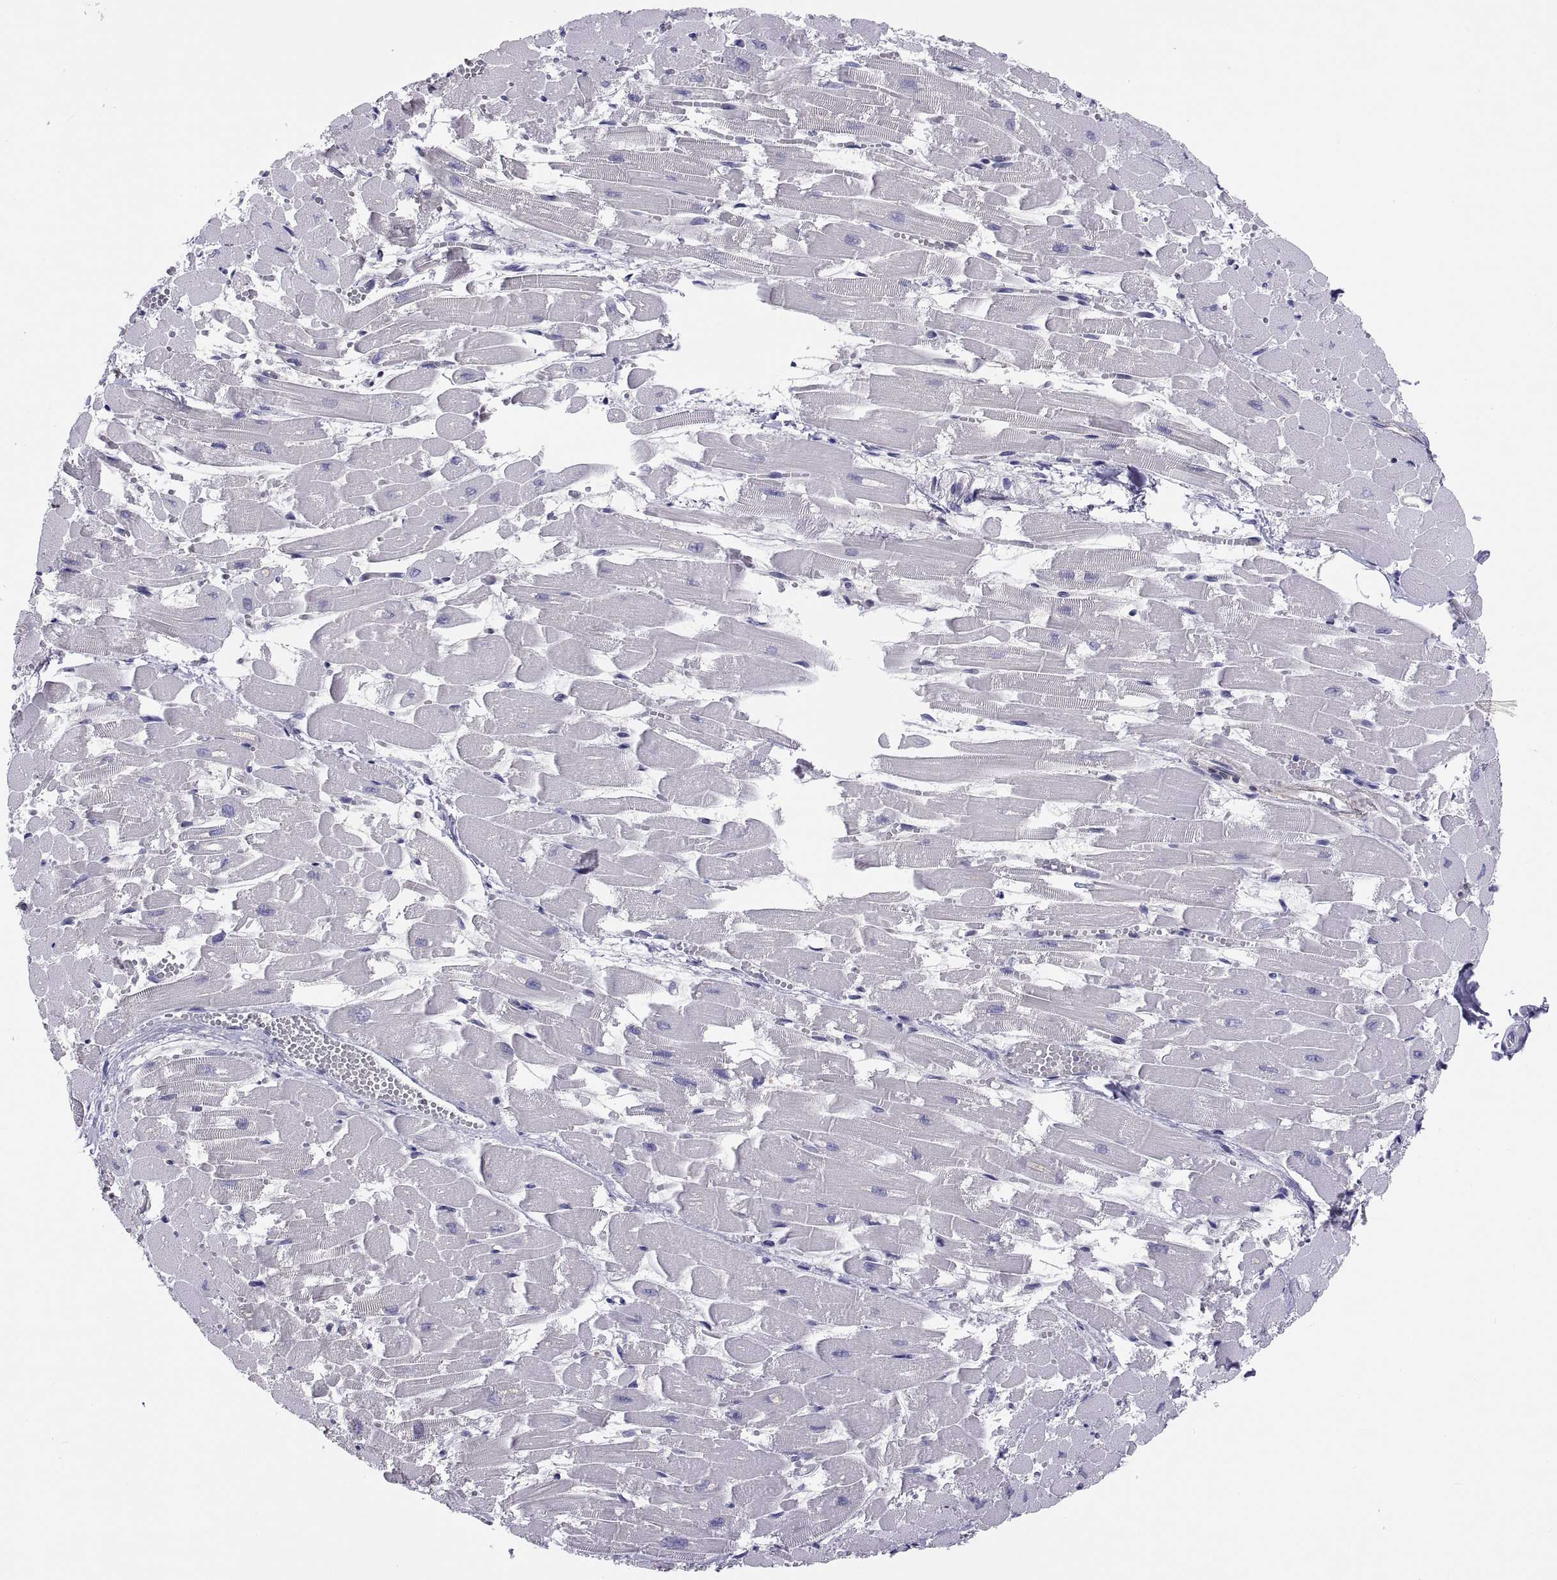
{"staining": {"intensity": "negative", "quantity": "none", "location": "none"}, "tissue": "heart muscle", "cell_type": "Cardiomyocytes", "image_type": "normal", "snomed": [{"axis": "morphology", "description": "Normal tissue, NOS"}, {"axis": "topography", "description": "Heart"}], "caption": "Immunohistochemistry (IHC) of benign human heart muscle exhibits no staining in cardiomyocytes. (DAB immunohistochemistry (IHC), high magnification).", "gene": "STRC", "patient": {"sex": "female", "age": 52}}